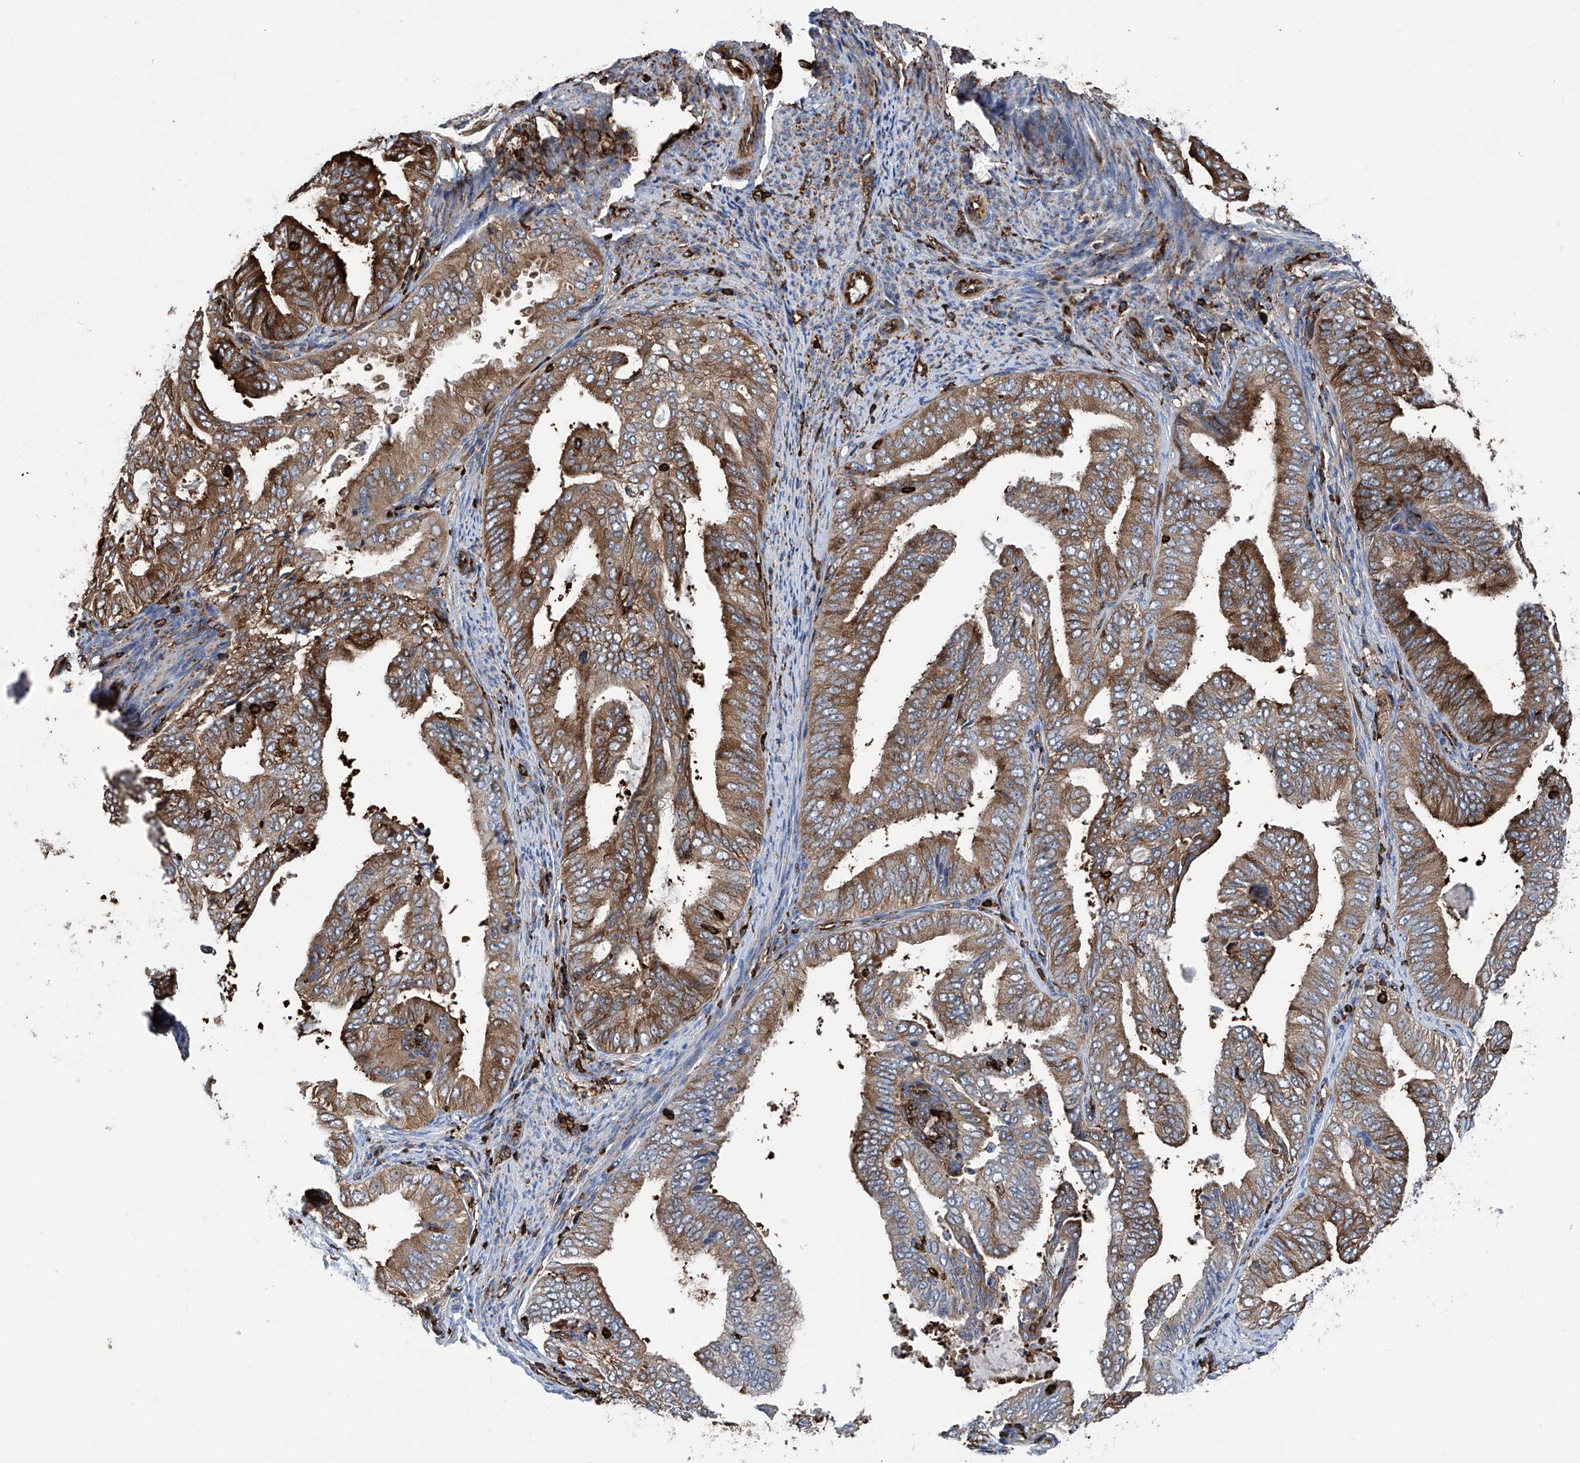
{"staining": {"intensity": "moderate", "quantity": ">75%", "location": "cytoplasmic/membranous"}, "tissue": "endometrial cancer", "cell_type": "Tumor cells", "image_type": "cancer", "snomed": [{"axis": "morphology", "description": "Adenocarcinoma, NOS"}, {"axis": "topography", "description": "Endometrium"}], "caption": "Tumor cells exhibit medium levels of moderate cytoplasmic/membranous staining in about >75% of cells in endometrial adenocarcinoma. (DAB (3,3'-diaminobenzidine) IHC with brightfield microscopy, high magnification).", "gene": "ZNF484", "patient": {"sex": "female", "age": 58}}